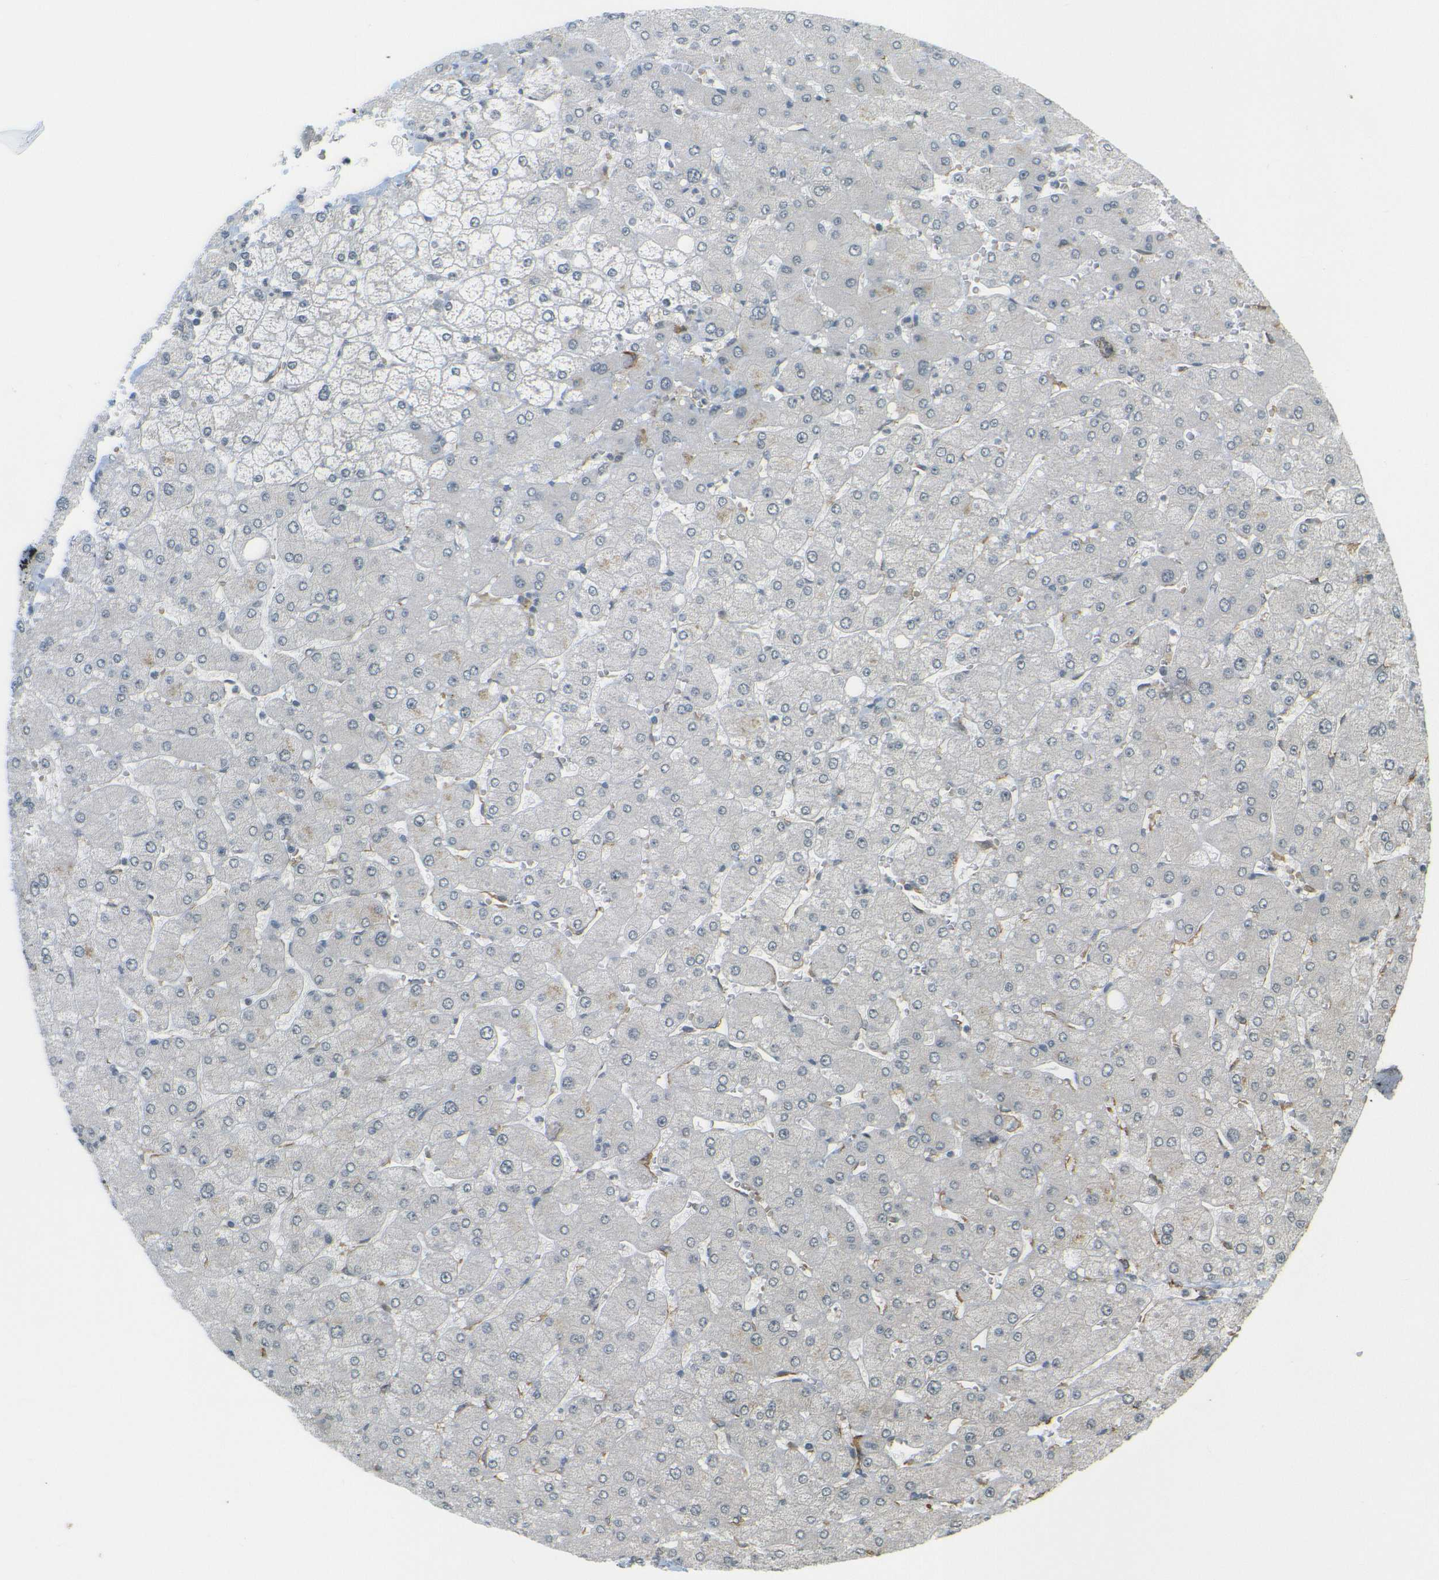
{"staining": {"intensity": "moderate", "quantity": ">75%", "location": "cytoplasmic/membranous"}, "tissue": "liver", "cell_type": "Cholangiocytes", "image_type": "normal", "snomed": [{"axis": "morphology", "description": "Normal tissue, NOS"}, {"axis": "topography", "description": "Liver"}], "caption": "Cholangiocytes demonstrate moderate cytoplasmic/membranous staining in about >75% of cells in normal liver.", "gene": "DAB2", "patient": {"sex": "male", "age": 55}}